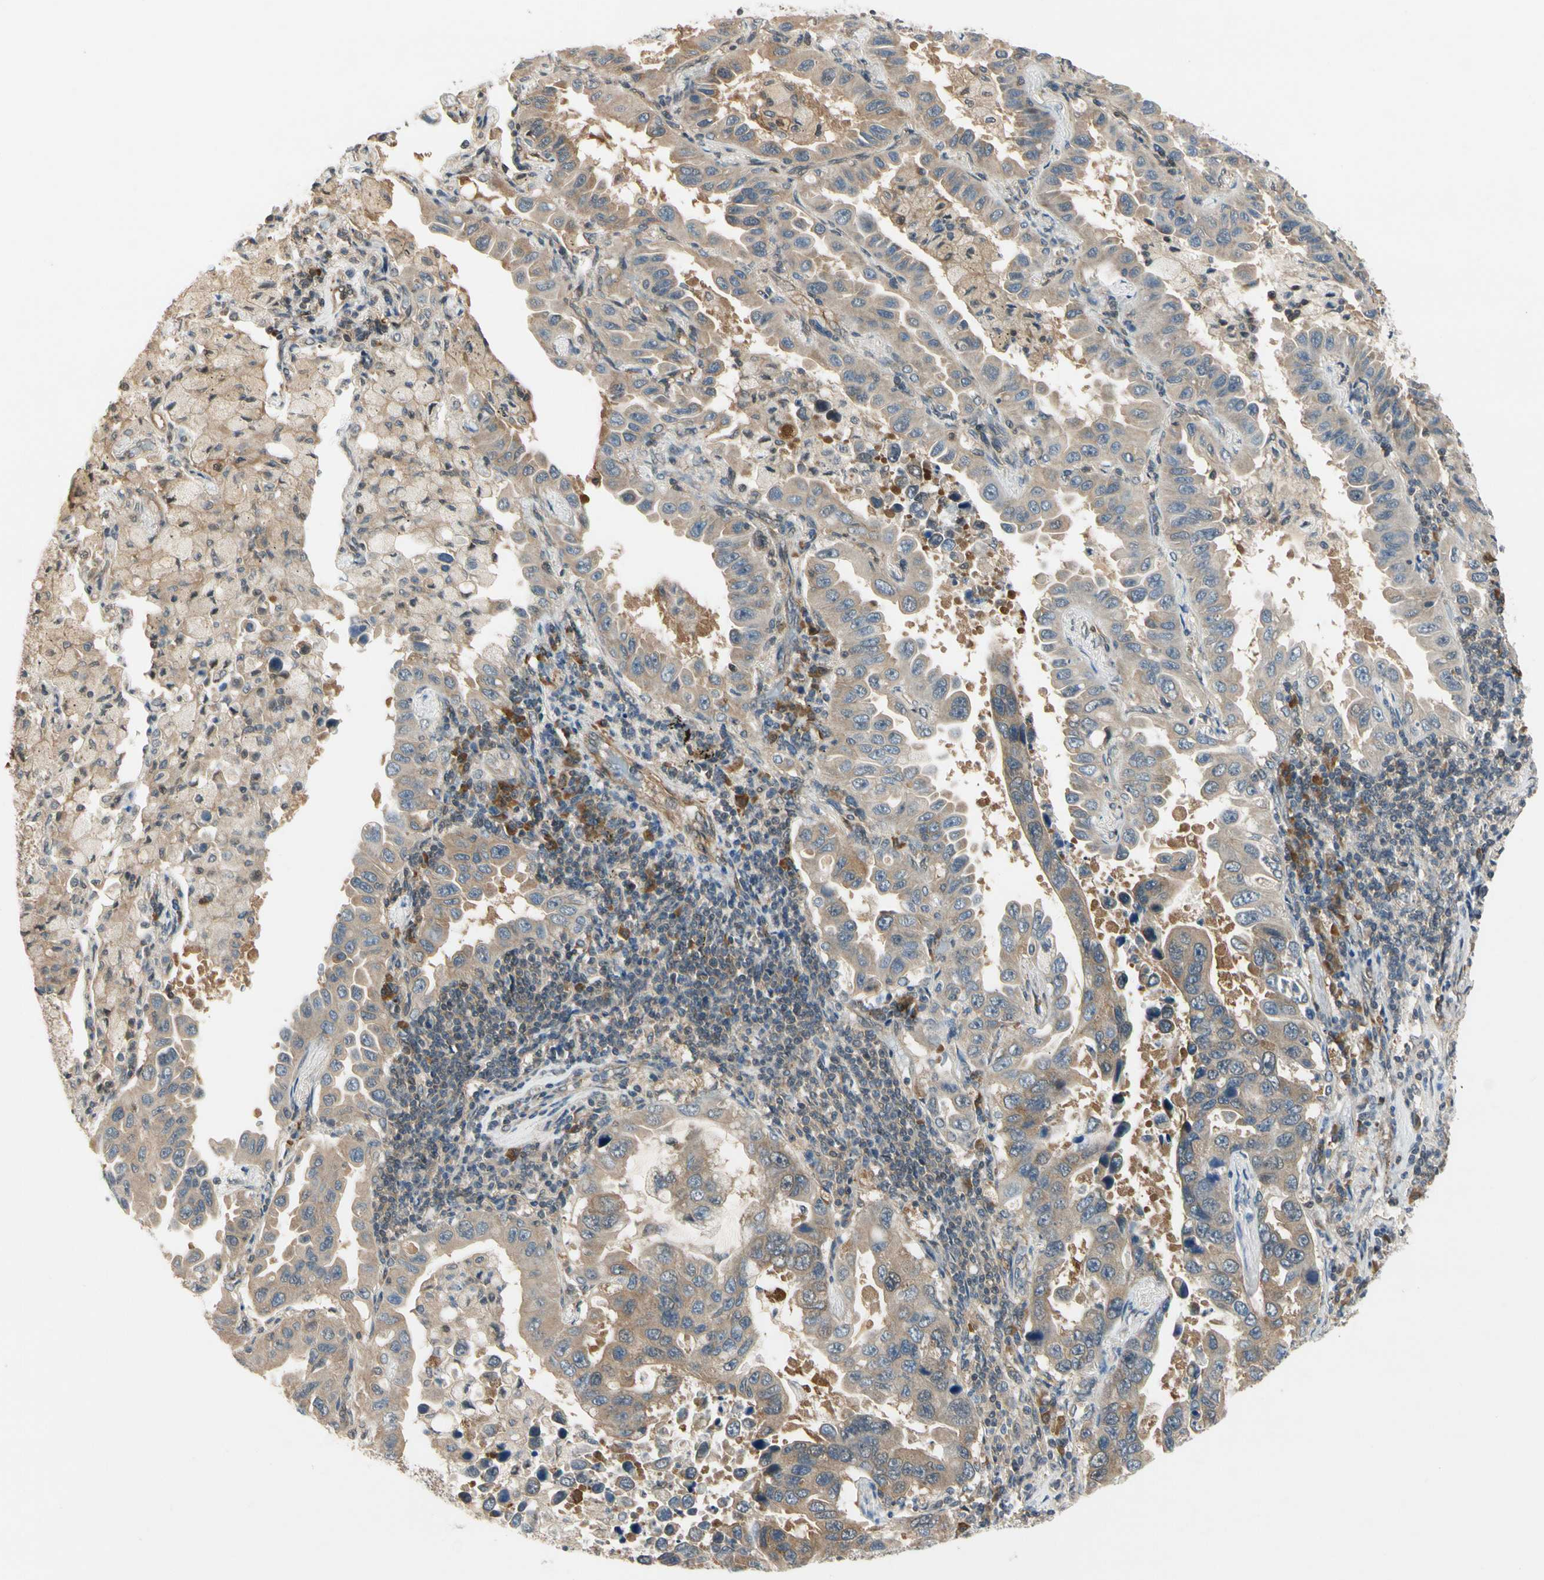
{"staining": {"intensity": "moderate", "quantity": "25%-75%", "location": "cytoplasmic/membranous,nuclear"}, "tissue": "lung cancer", "cell_type": "Tumor cells", "image_type": "cancer", "snomed": [{"axis": "morphology", "description": "Adenocarcinoma, NOS"}, {"axis": "topography", "description": "Lung"}], "caption": "The micrograph shows staining of lung cancer (adenocarcinoma), revealing moderate cytoplasmic/membranous and nuclear protein positivity (brown color) within tumor cells. The staining is performed using DAB (3,3'-diaminobenzidine) brown chromogen to label protein expression. The nuclei are counter-stained blue using hematoxylin.", "gene": "RASGRF1", "patient": {"sex": "male", "age": 64}}